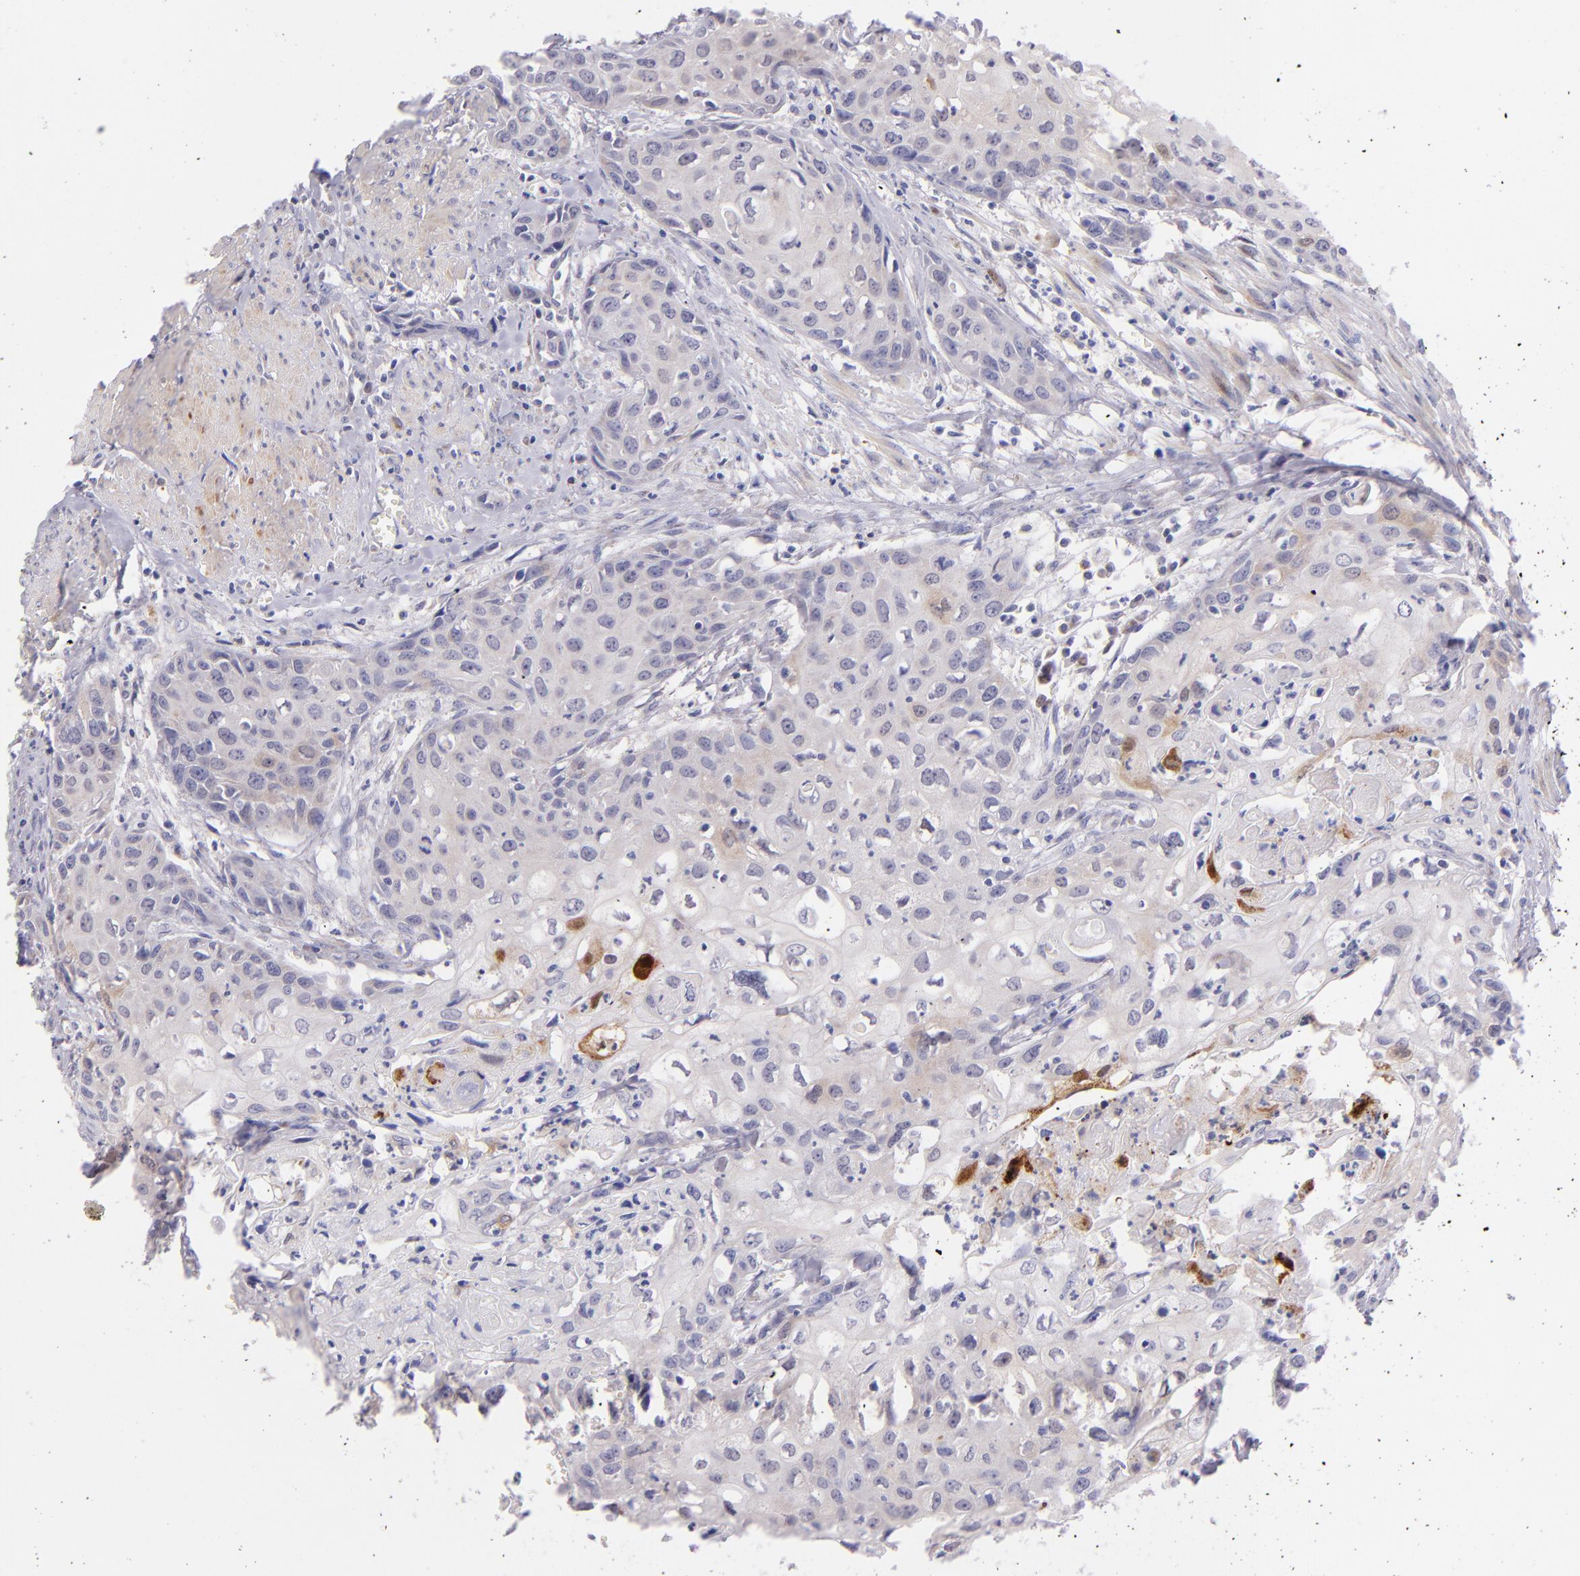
{"staining": {"intensity": "weak", "quantity": ">75%", "location": "cytoplasmic/membranous"}, "tissue": "urothelial cancer", "cell_type": "Tumor cells", "image_type": "cancer", "snomed": [{"axis": "morphology", "description": "Urothelial carcinoma, High grade"}, {"axis": "topography", "description": "Urinary bladder"}], "caption": "There is low levels of weak cytoplasmic/membranous staining in tumor cells of high-grade urothelial carcinoma, as demonstrated by immunohistochemical staining (brown color).", "gene": "SH2D4A", "patient": {"sex": "male", "age": 54}}